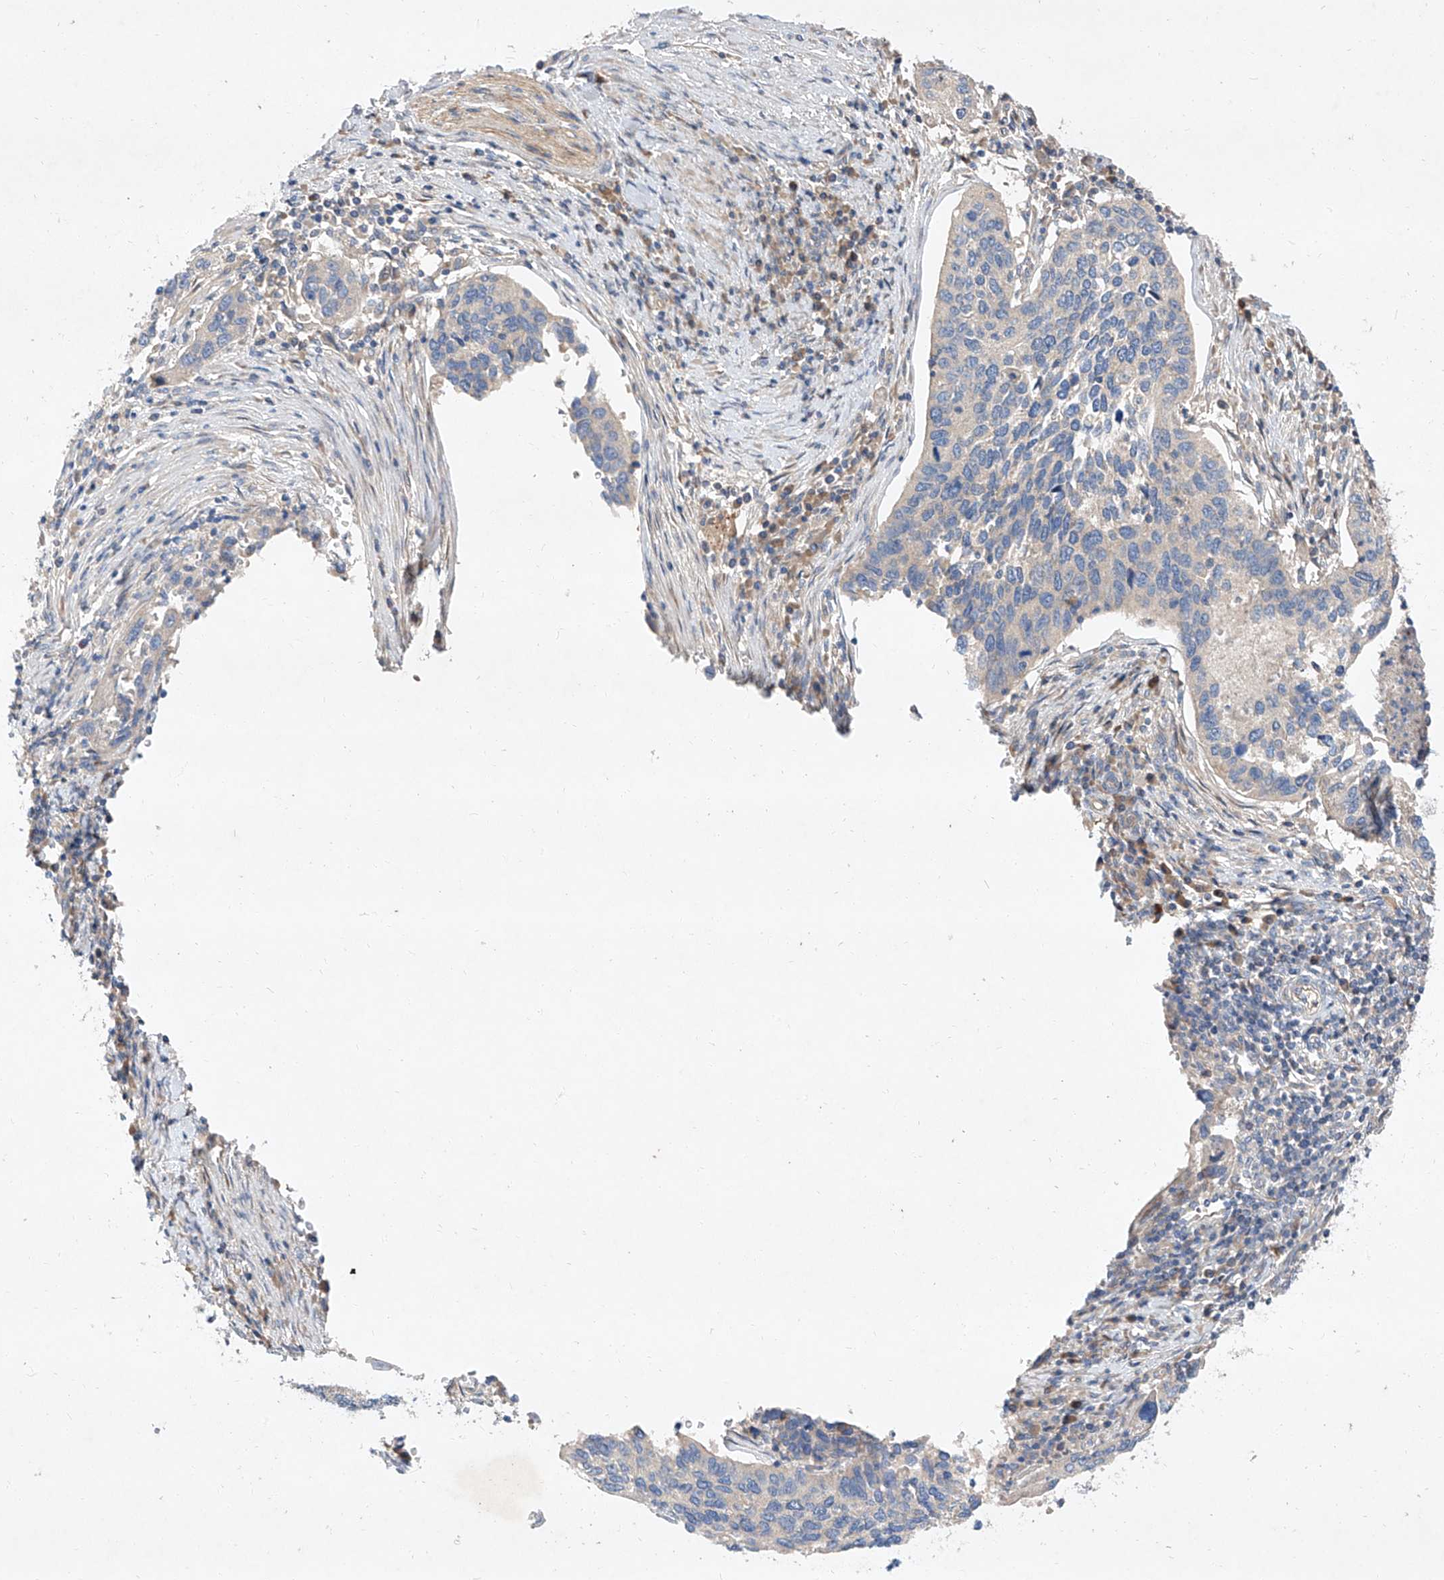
{"staining": {"intensity": "negative", "quantity": "none", "location": "none"}, "tissue": "cervical cancer", "cell_type": "Tumor cells", "image_type": "cancer", "snomed": [{"axis": "morphology", "description": "Squamous cell carcinoma, NOS"}, {"axis": "topography", "description": "Cervix"}], "caption": "DAB (3,3'-diaminobenzidine) immunohistochemical staining of cervical cancer shows no significant expression in tumor cells.", "gene": "DIRAS3", "patient": {"sex": "female", "age": 38}}